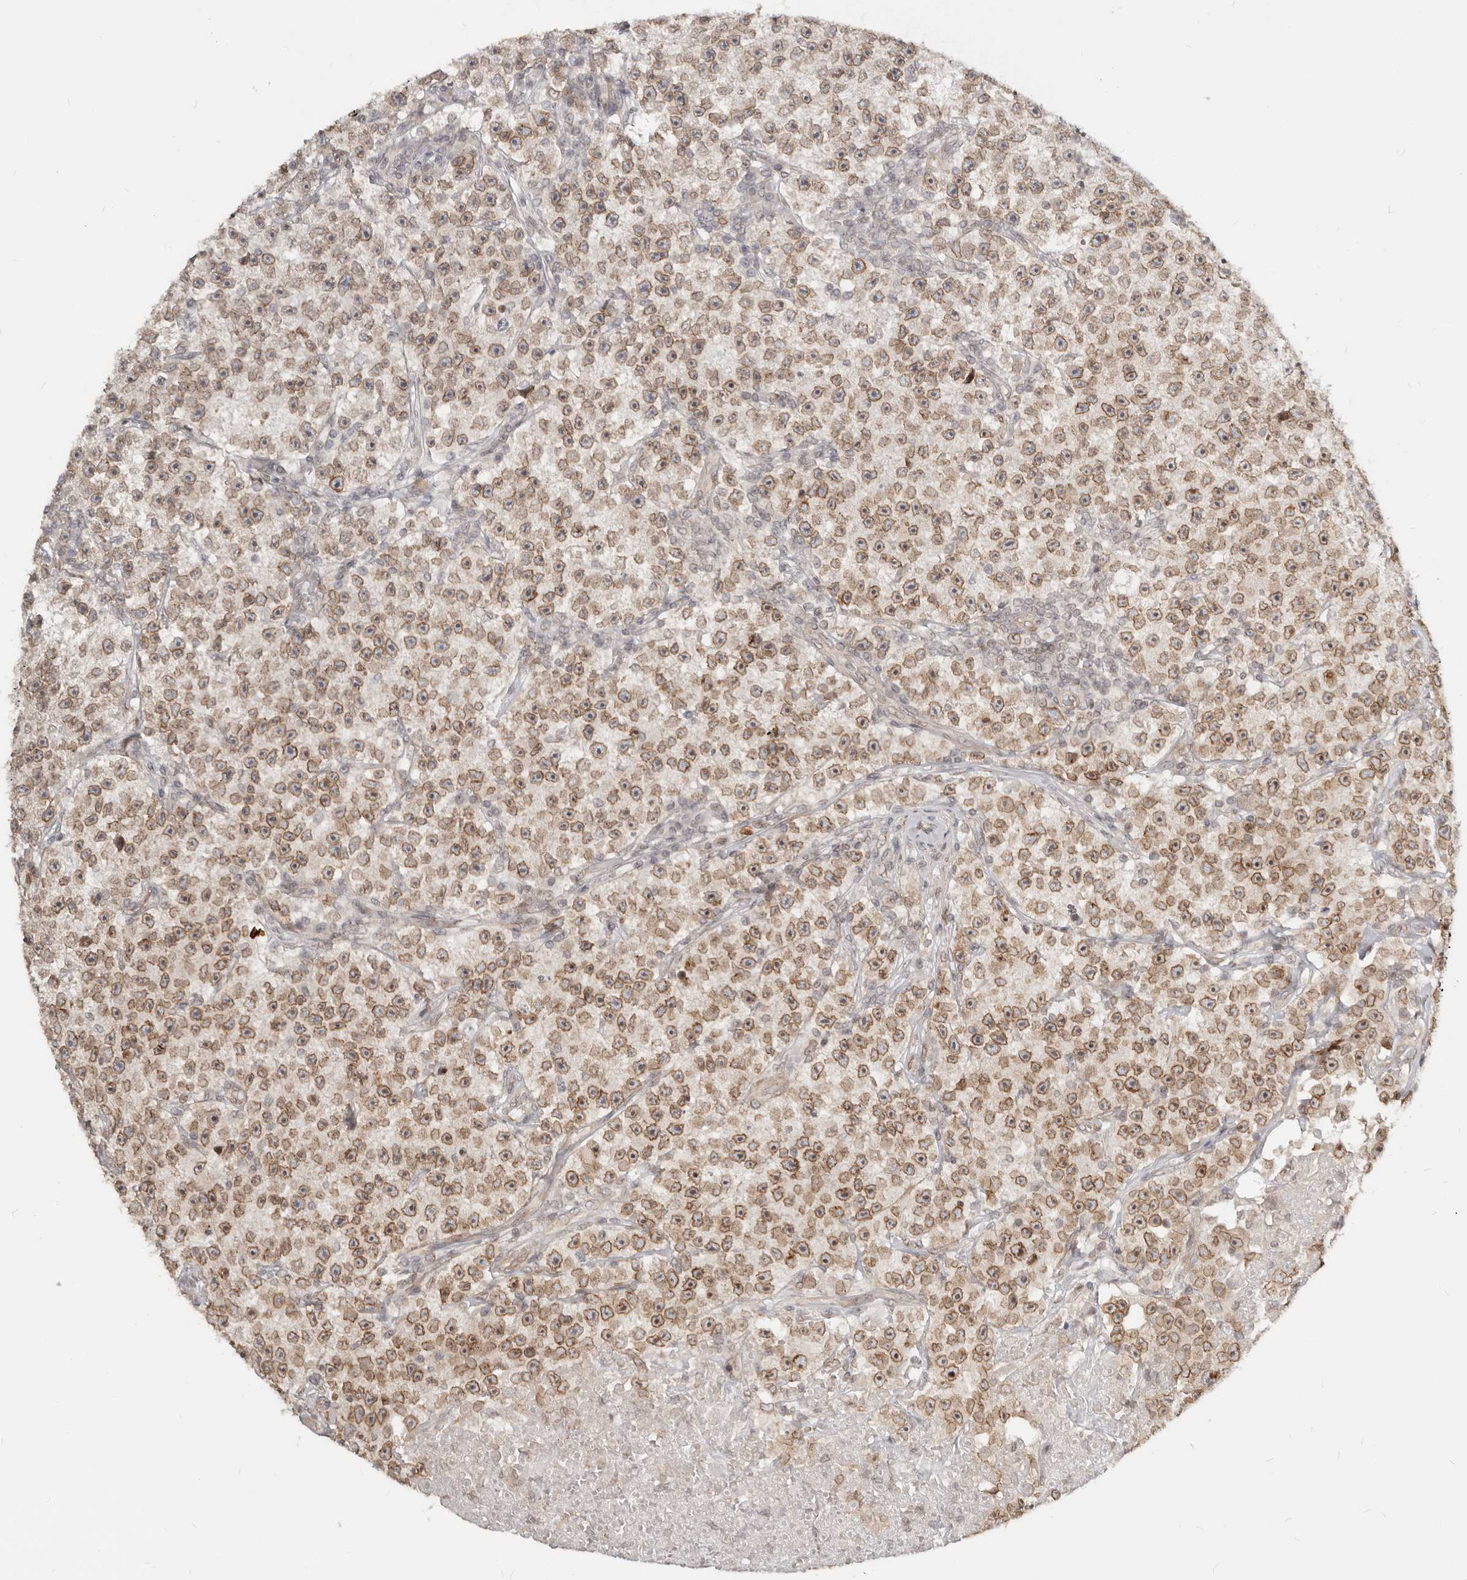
{"staining": {"intensity": "moderate", "quantity": ">75%", "location": "cytoplasmic/membranous,nuclear"}, "tissue": "testis cancer", "cell_type": "Tumor cells", "image_type": "cancer", "snomed": [{"axis": "morphology", "description": "Seminoma, NOS"}, {"axis": "topography", "description": "Testis"}], "caption": "Approximately >75% of tumor cells in testis cancer (seminoma) reveal moderate cytoplasmic/membranous and nuclear protein positivity as visualized by brown immunohistochemical staining.", "gene": "NUP153", "patient": {"sex": "male", "age": 22}}